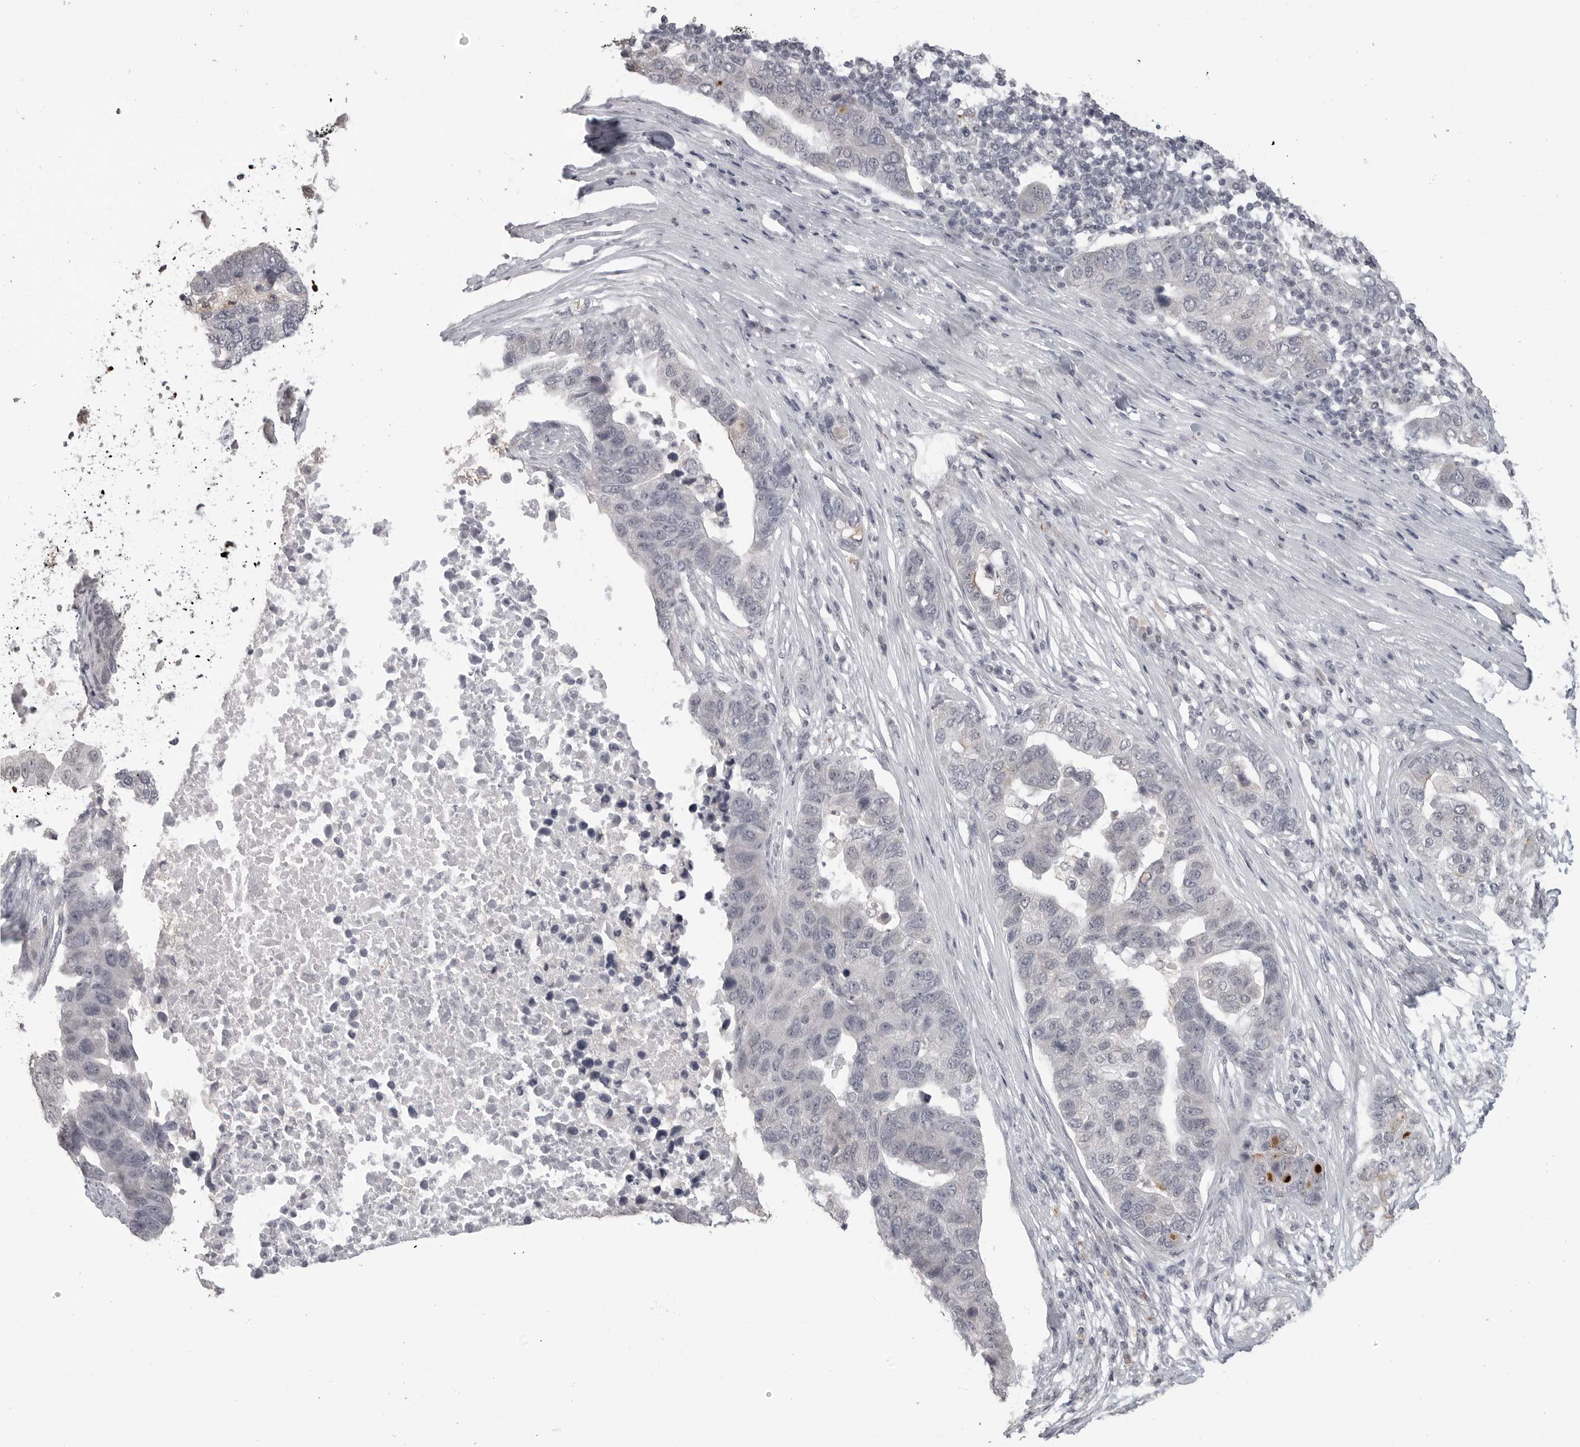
{"staining": {"intensity": "negative", "quantity": "none", "location": "none"}, "tissue": "pancreatic cancer", "cell_type": "Tumor cells", "image_type": "cancer", "snomed": [{"axis": "morphology", "description": "Adenocarcinoma, NOS"}, {"axis": "topography", "description": "Pancreas"}], "caption": "DAB immunohistochemical staining of human pancreatic adenocarcinoma exhibits no significant staining in tumor cells.", "gene": "PRSS1", "patient": {"sex": "female", "age": 61}}